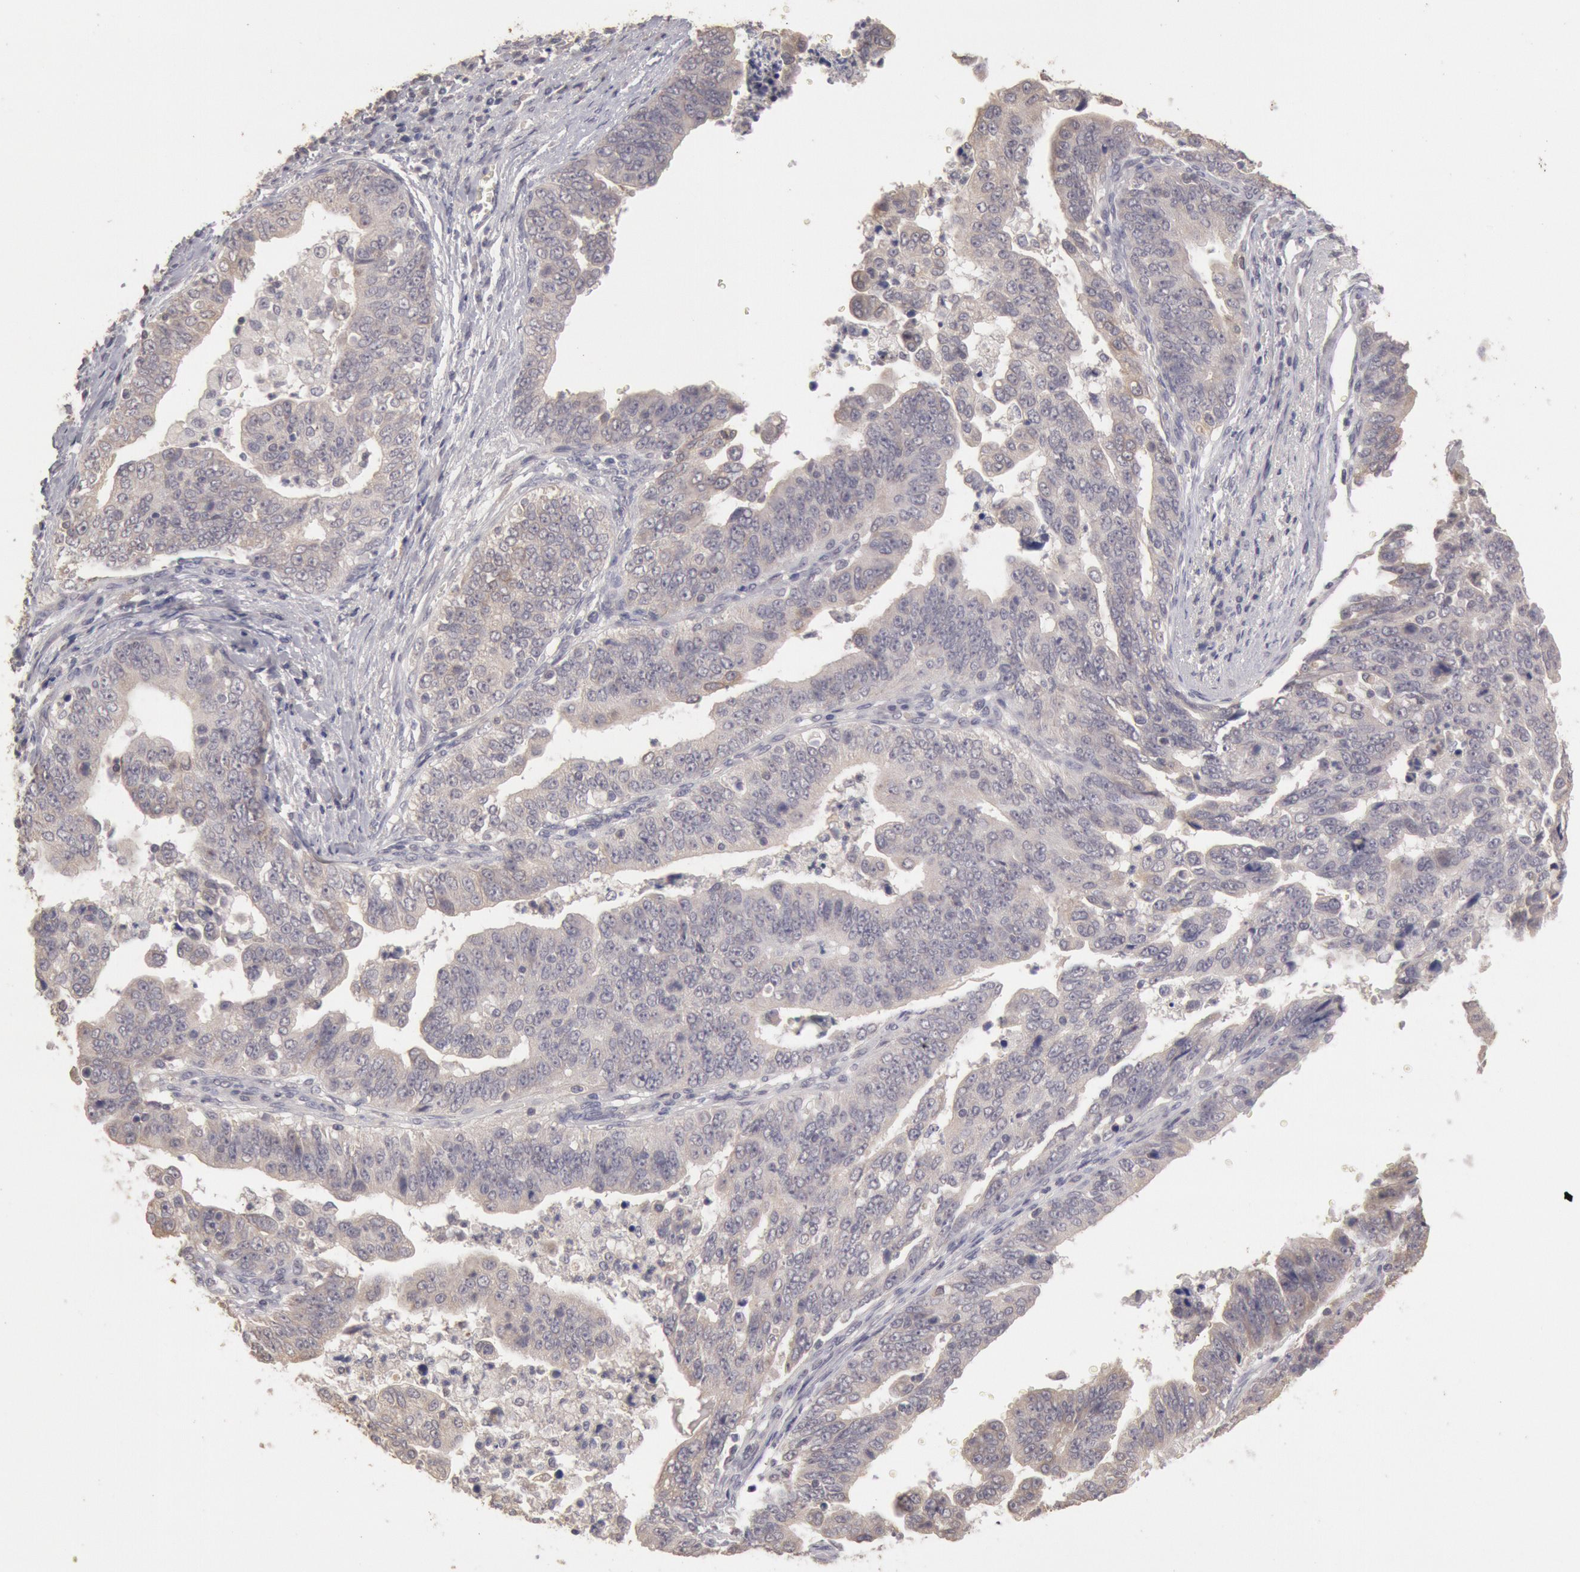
{"staining": {"intensity": "weak", "quantity": "25%-75%", "location": "cytoplasmic/membranous"}, "tissue": "stomach cancer", "cell_type": "Tumor cells", "image_type": "cancer", "snomed": [{"axis": "morphology", "description": "Adenocarcinoma, NOS"}, {"axis": "topography", "description": "Stomach, upper"}], "caption": "IHC photomicrograph of neoplastic tissue: human stomach cancer (adenocarcinoma) stained using immunohistochemistry exhibits low levels of weak protein expression localized specifically in the cytoplasmic/membranous of tumor cells, appearing as a cytoplasmic/membranous brown color.", "gene": "ZFP36L1", "patient": {"sex": "female", "age": 50}}